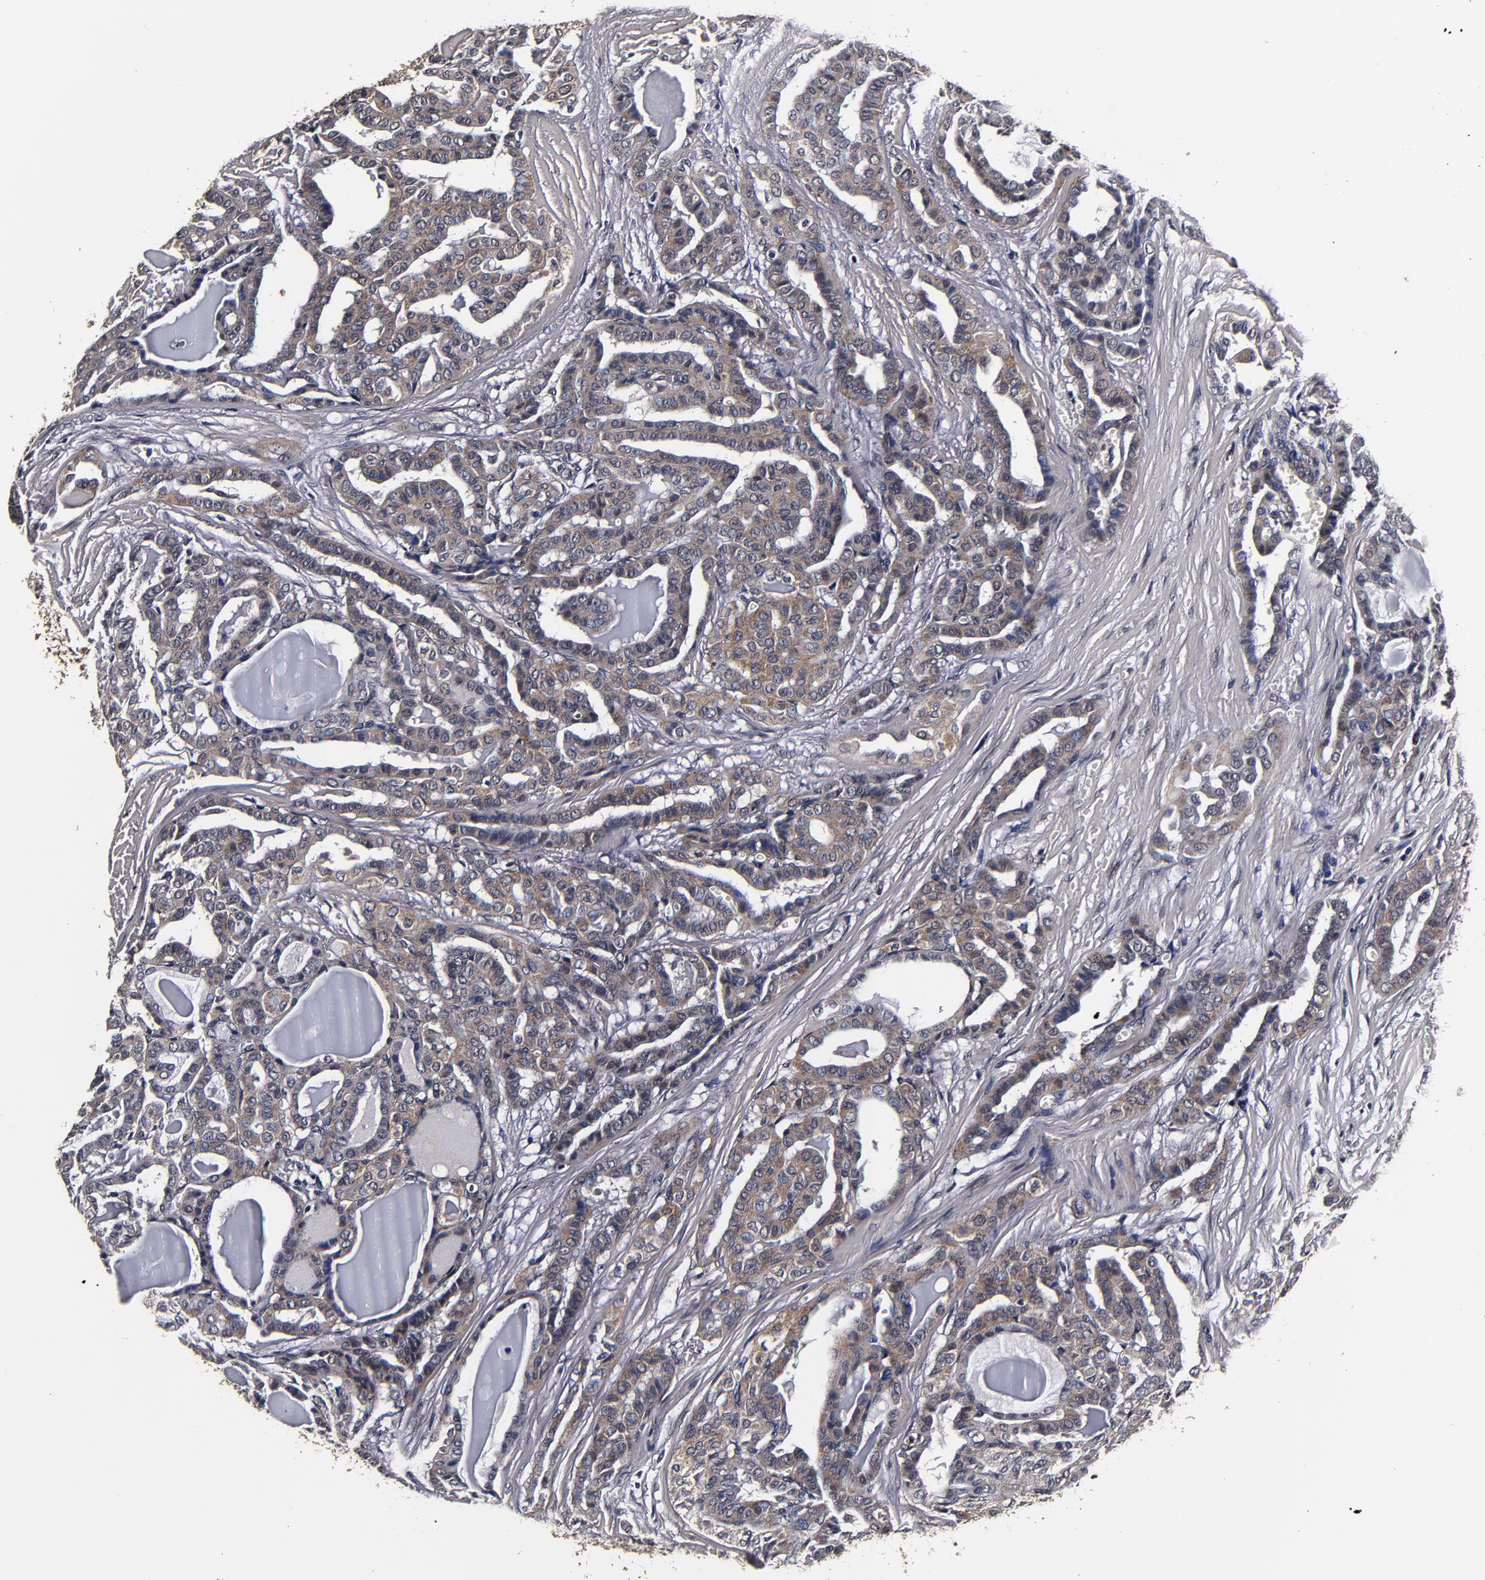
{"staining": {"intensity": "moderate", "quantity": ">75%", "location": "cytoplasmic/membranous"}, "tissue": "thyroid cancer", "cell_type": "Tumor cells", "image_type": "cancer", "snomed": [{"axis": "morphology", "description": "Carcinoma, NOS"}, {"axis": "topography", "description": "Thyroid gland"}], "caption": "Moderate cytoplasmic/membranous protein positivity is present in approximately >75% of tumor cells in thyroid cancer.", "gene": "MMP15", "patient": {"sex": "female", "age": 91}}